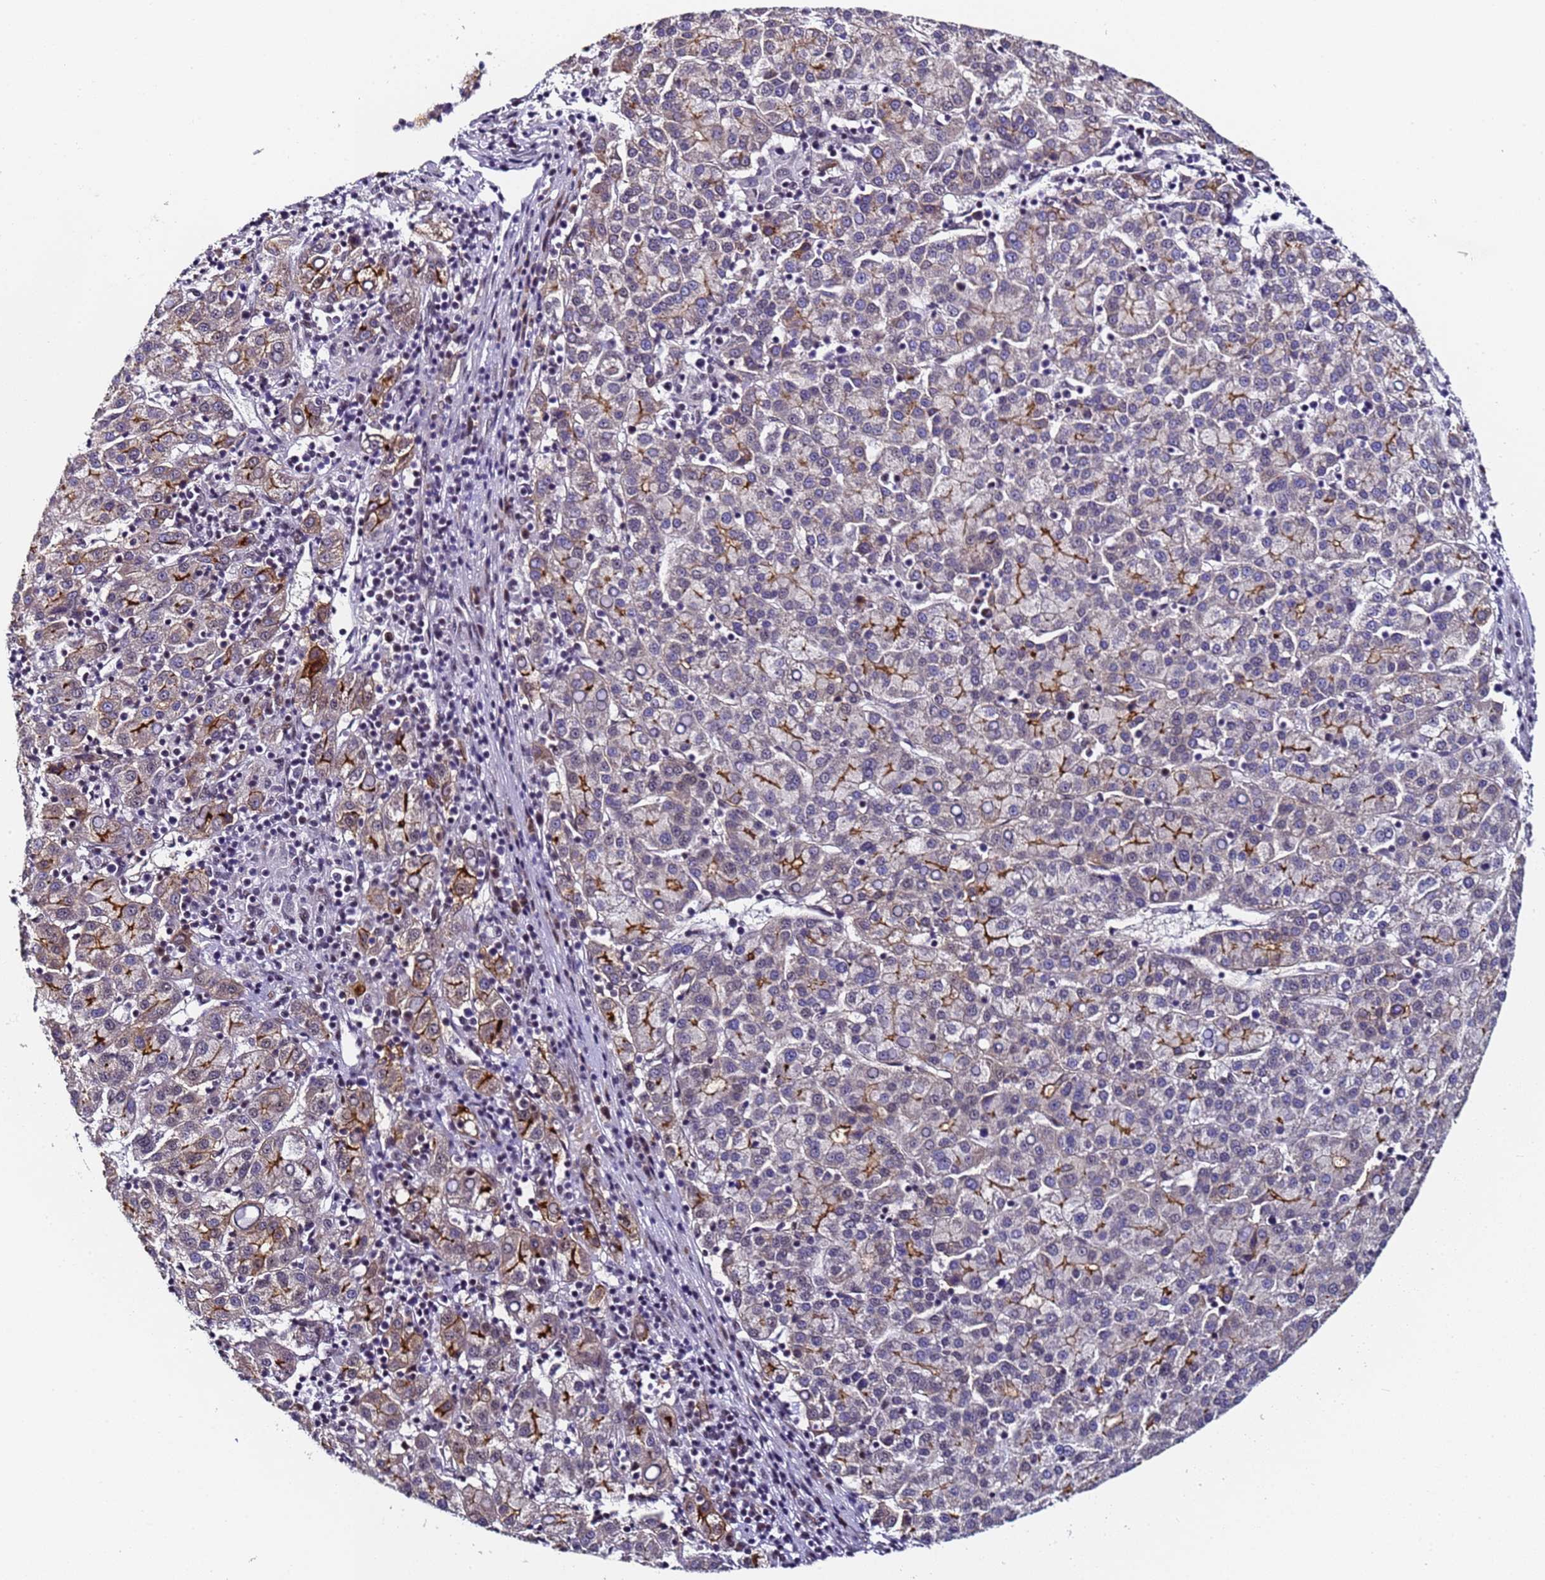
{"staining": {"intensity": "moderate", "quantity": "<25%", "location": "cytoplasmic/membranous"}, "tissue": "liver cancer", "cell_type": "Tumor cells", "image_type": "cancer", "snomed": [{"axis": "morphology", "description": "Carcinoma, Hepatocellular, NOS"}, {"axis": "topography", "description": "Liver"}], "caption": "This image demonstrates liver hepatocellular carcinoma stained with immunohistochemistry to label a protein in brown. The cytoplasmic/membranous of tumor cells show moderate positivity for the protein. Nuclei are counter-stained blue.", "gene": "FNBP4", "patient": {"sex": "female", "age": 58}}